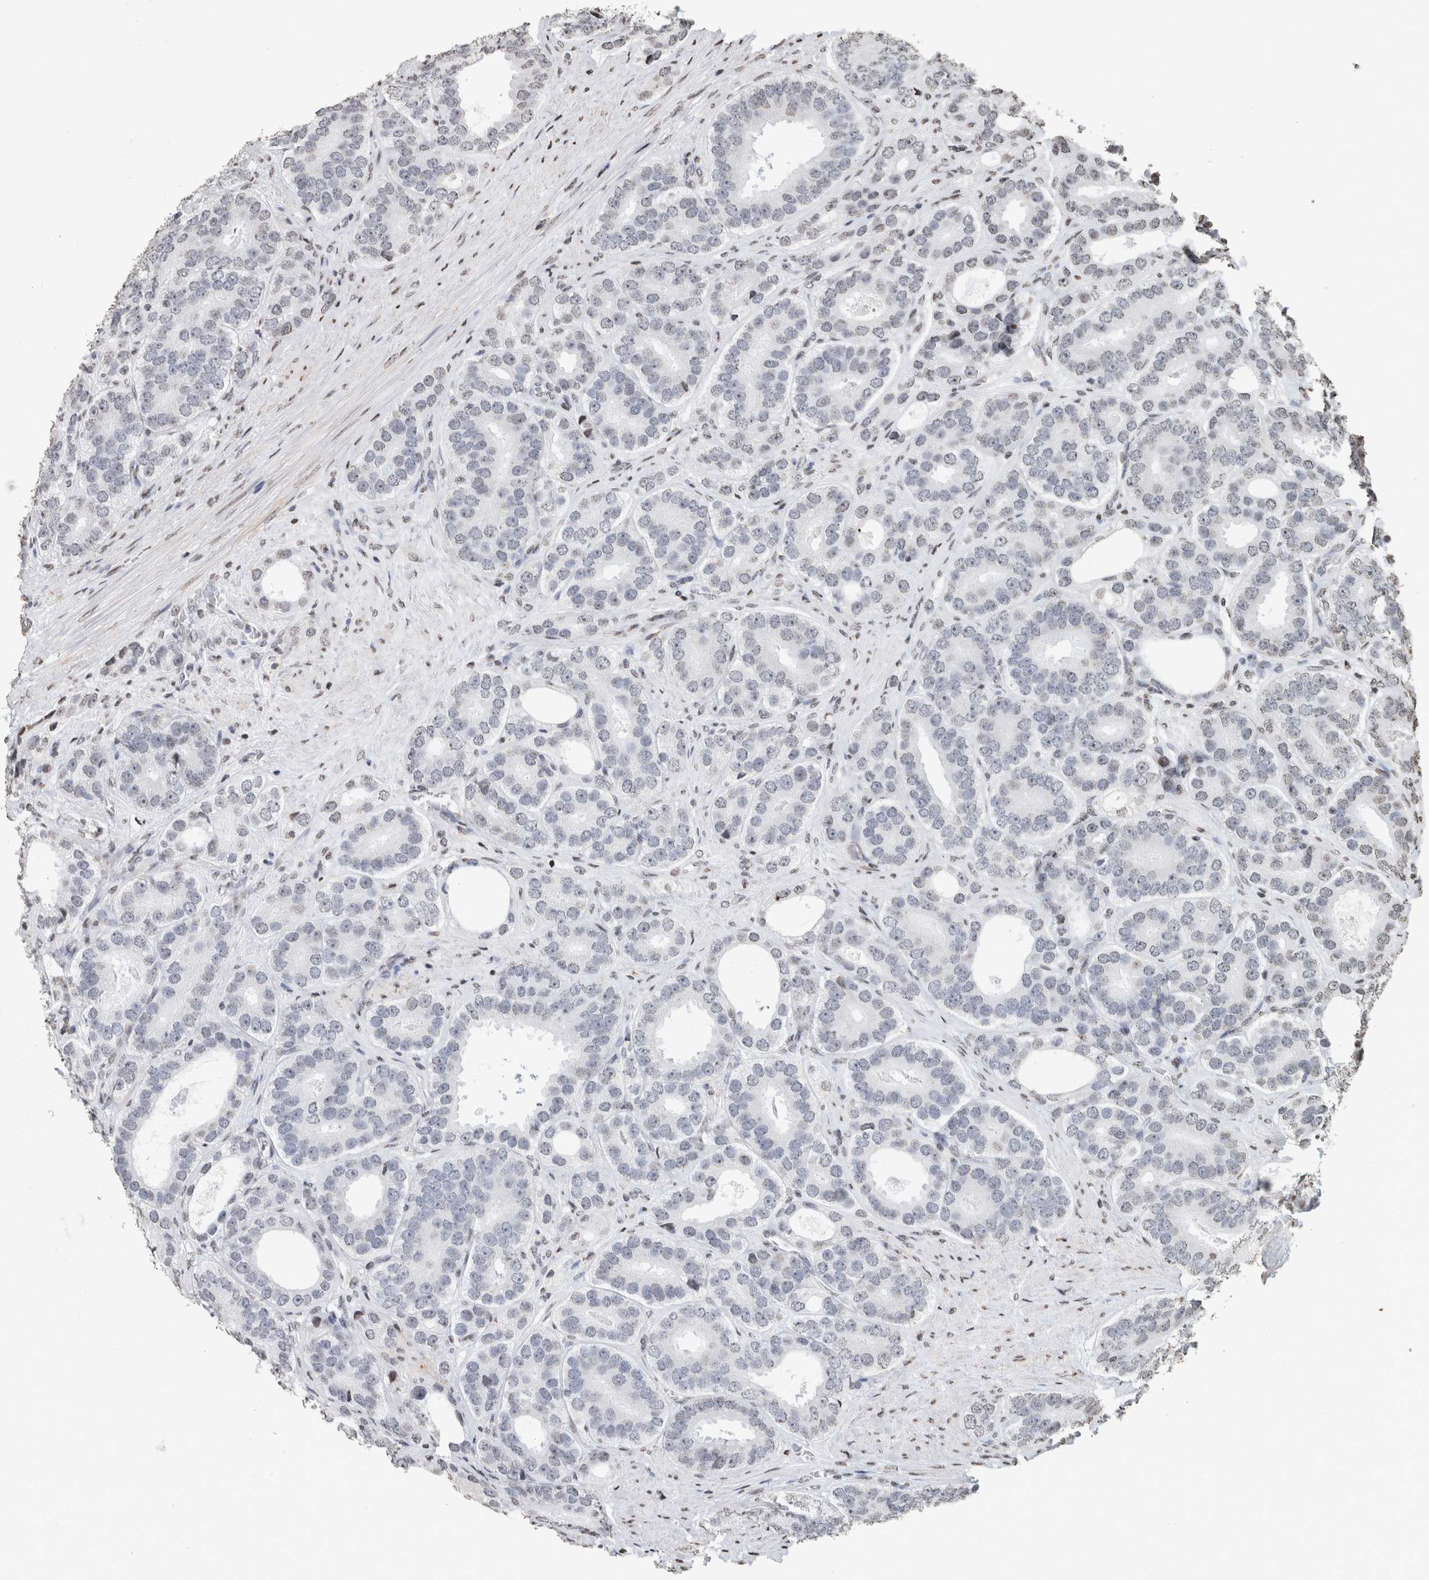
{"staining": {"intensity": "negative", "quantity": "none", "location": "none"}, "tissue": "prostate cancer", "cell_type": "Tumor cells", "image_type": "cancer", "snomed": [{"axis": "morphology", "description": "Adenocarcinoma, High grade"}, {"axis": "topography", "description": "Prostate"}], "caption": "Immunohistochemistry (IHC) of human adenocarcinoma (high-grade) (prostate) displays no staining in tumor cells.", "gene": "CNTN1", "patient": {"sex": "male", "age": 56}}